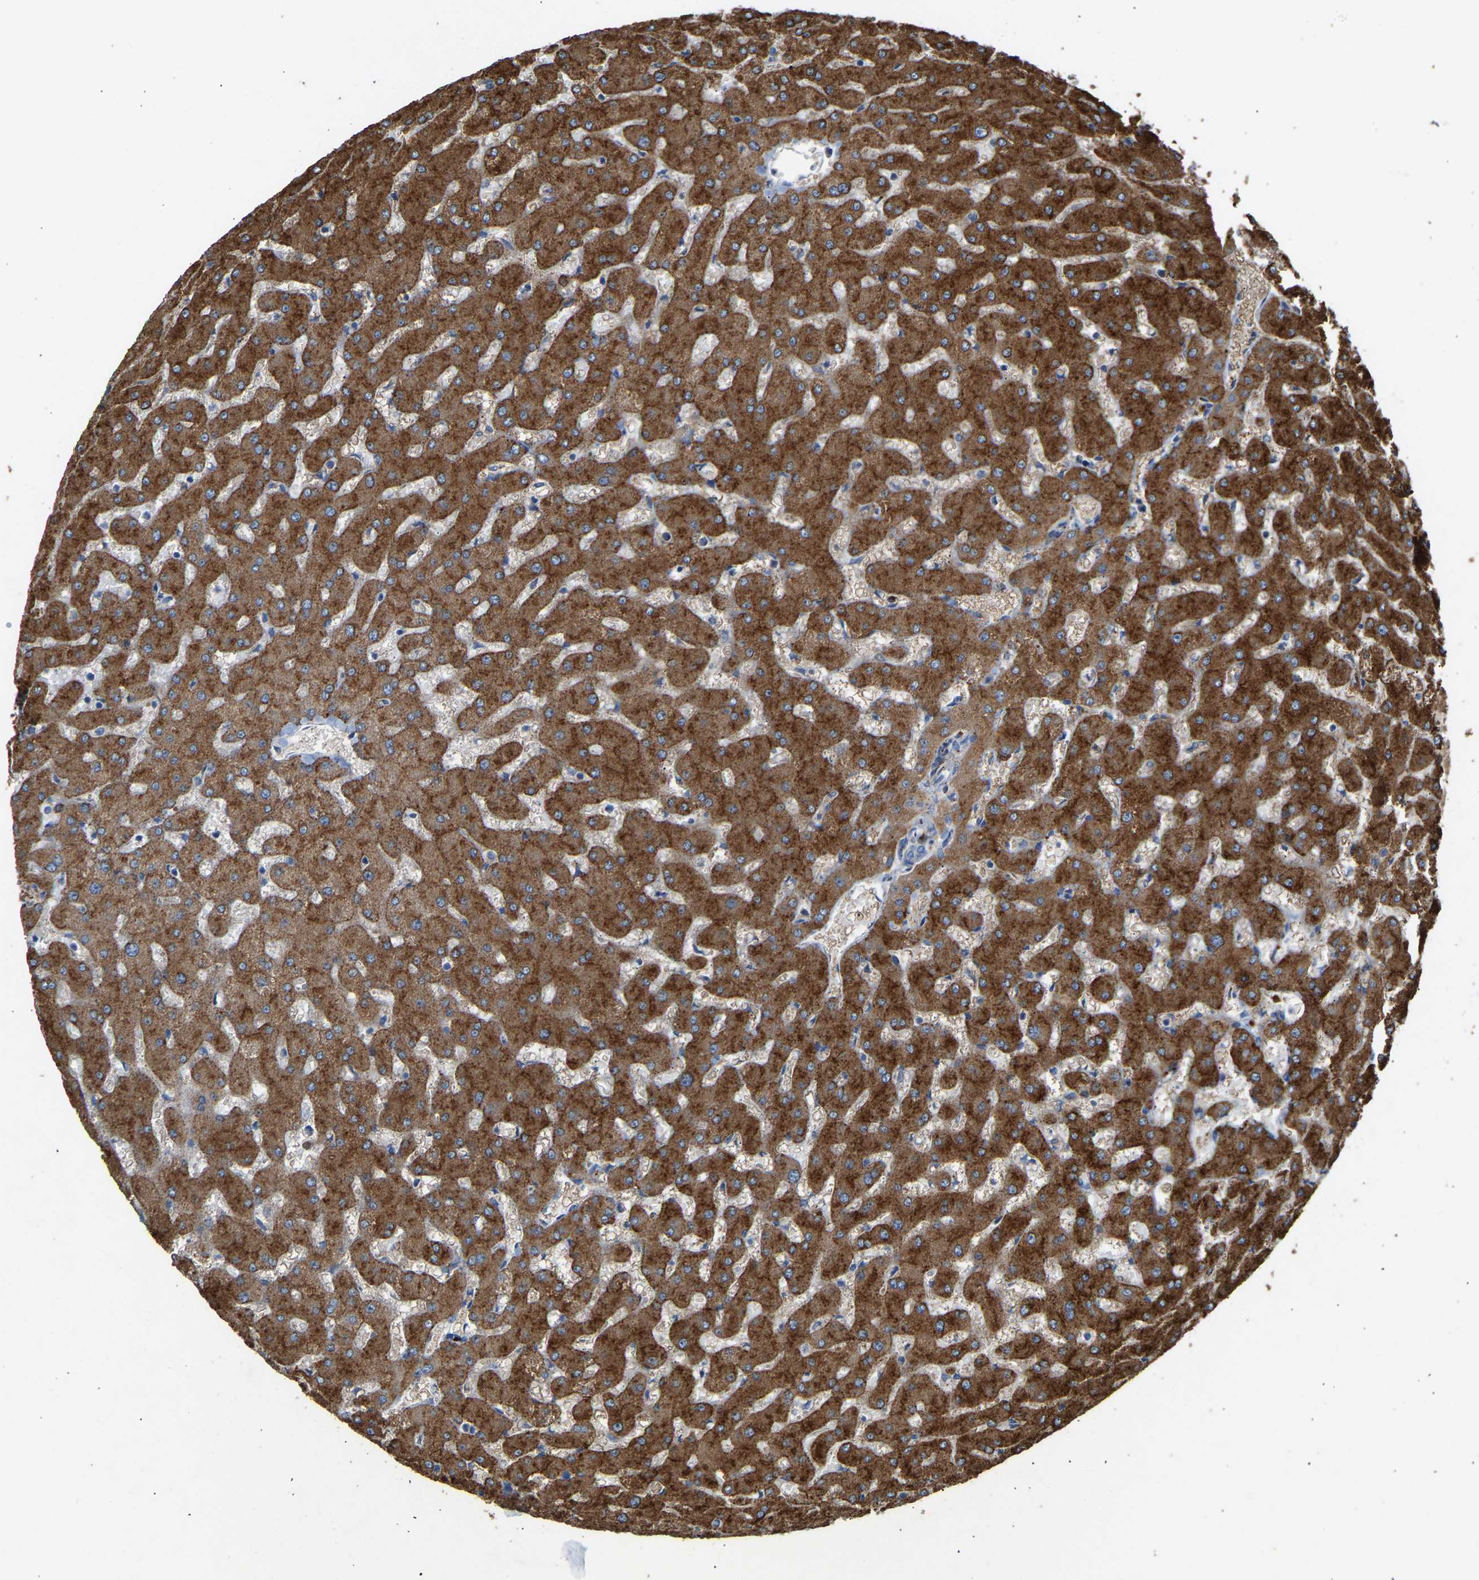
{"staining": {"intensity": "weak", "quantity": "<25%", "location": "cytoplasmic/membranous"}, "tissue": "liver", "cell_type": "Cholangiocytes", "image_type": "normal", "snomed": [{"axis": "morphology", "description": "Normal tissue, NOS"}, {"axis": "topography", "description": "Liver"}], "caption": "Human liver stained for a protein using immunohistochemistry exhibits no staining in cholangiocytes.", "gene": "RGP1", "patient": {"sex": "female", "age": 63}}